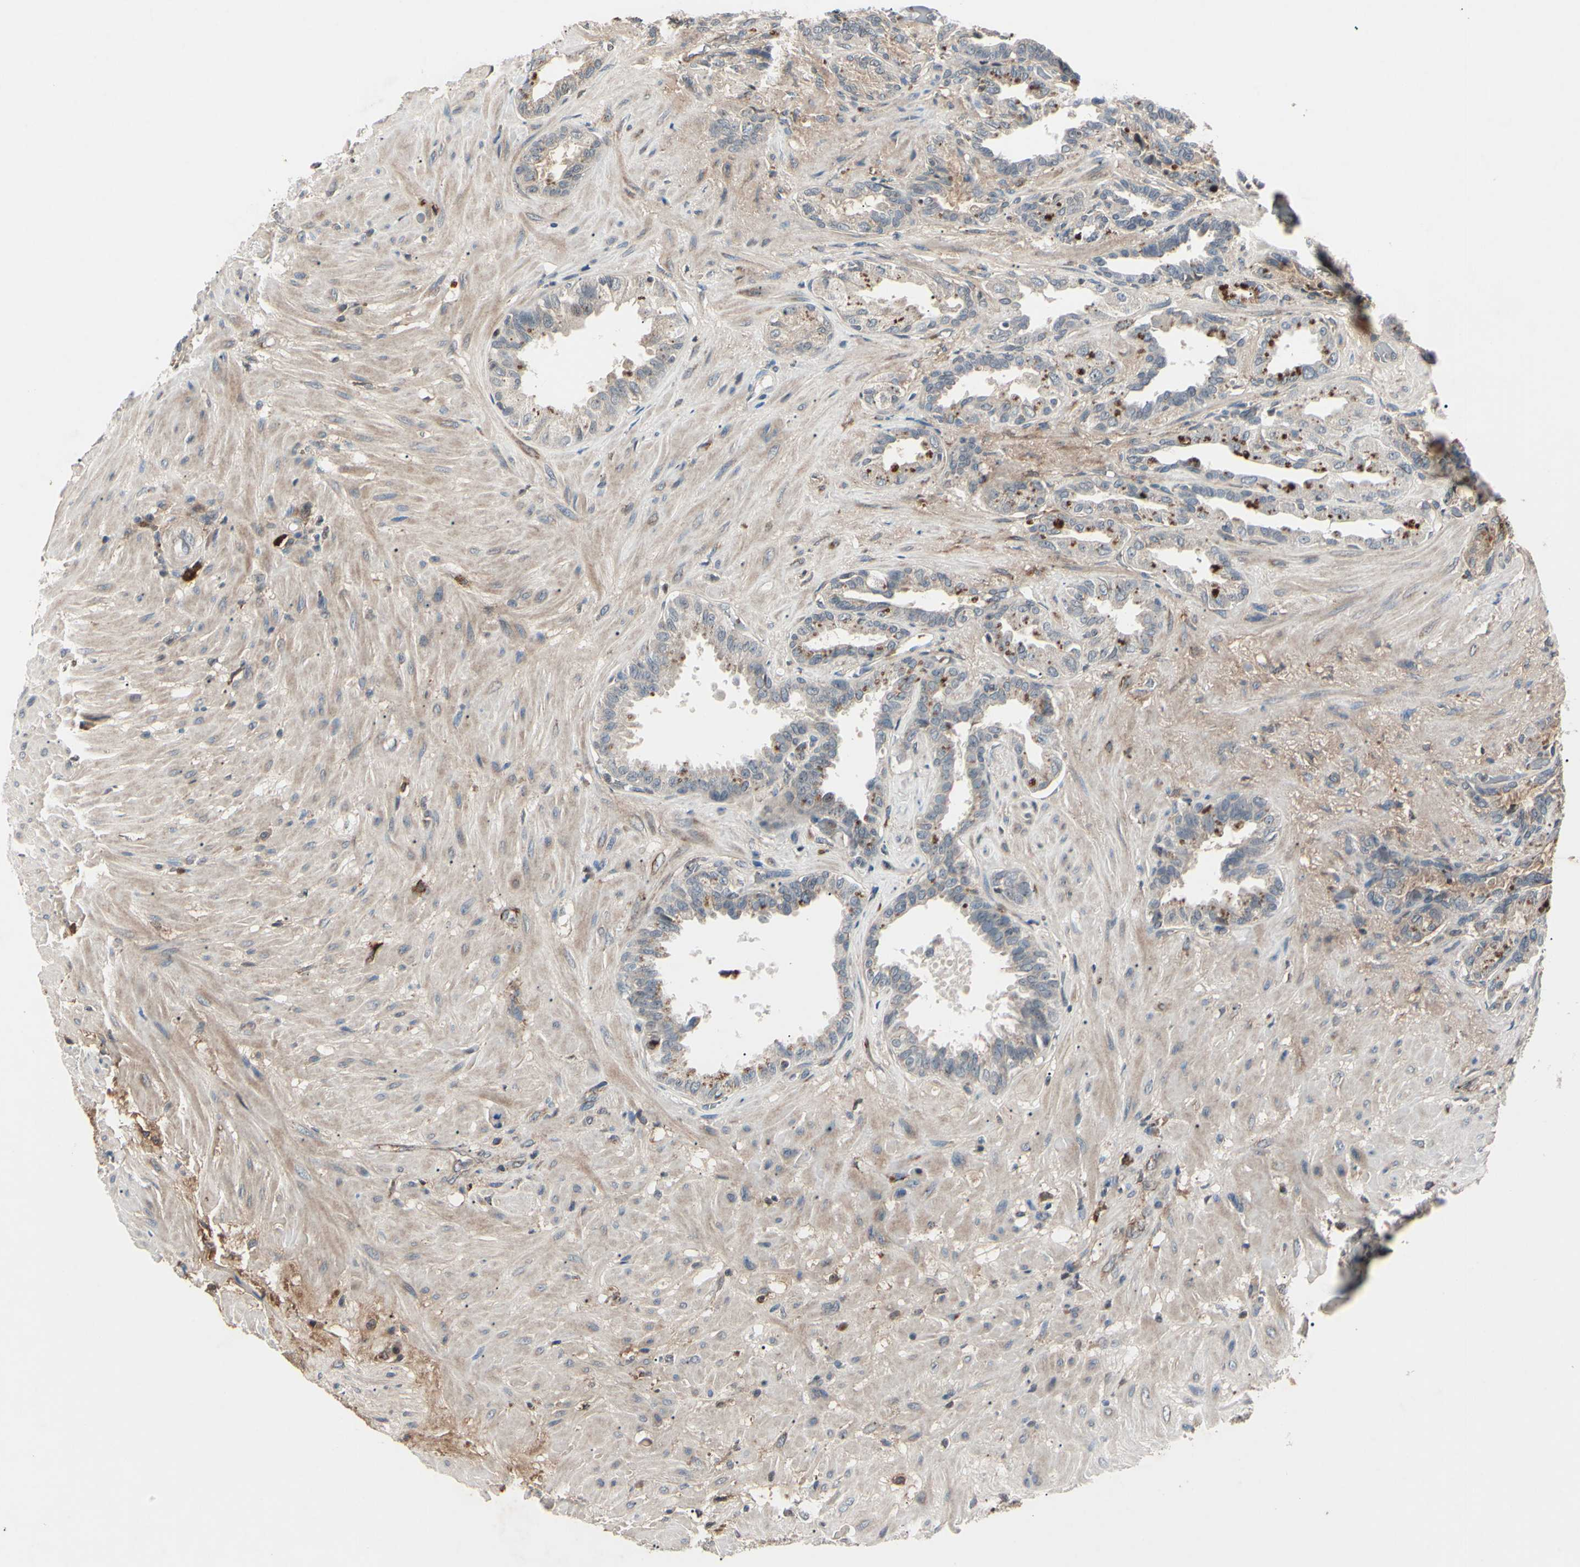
{"staining": {"intensity": "moderate", "quantity": "25%-75%", "location": "cytoplasmic/membranous"}, "tissue": "seminal vesicle", "cell_type": "Glandular cells", "image_type": "normal", "snomed": [{"axis": "morphology", "description": "Normal tissue, NOS"}, {"axis": "topography", "description": "Seminal veicle"}], "caption": "Protein analysis of benign seminal vesicle displays moderate cytoplasmic/membranous positivity in approximately 25%-75% of glandular cells. The staining was performed using DAB (3,3'-diaminobenzidine) to visualize the protein expression in brown, while the nuclei were stained in blue with hematoxylin (Magnification: 20x).", "gene": "AEBP1", "patient": {"sex": "male", "age": 61}}